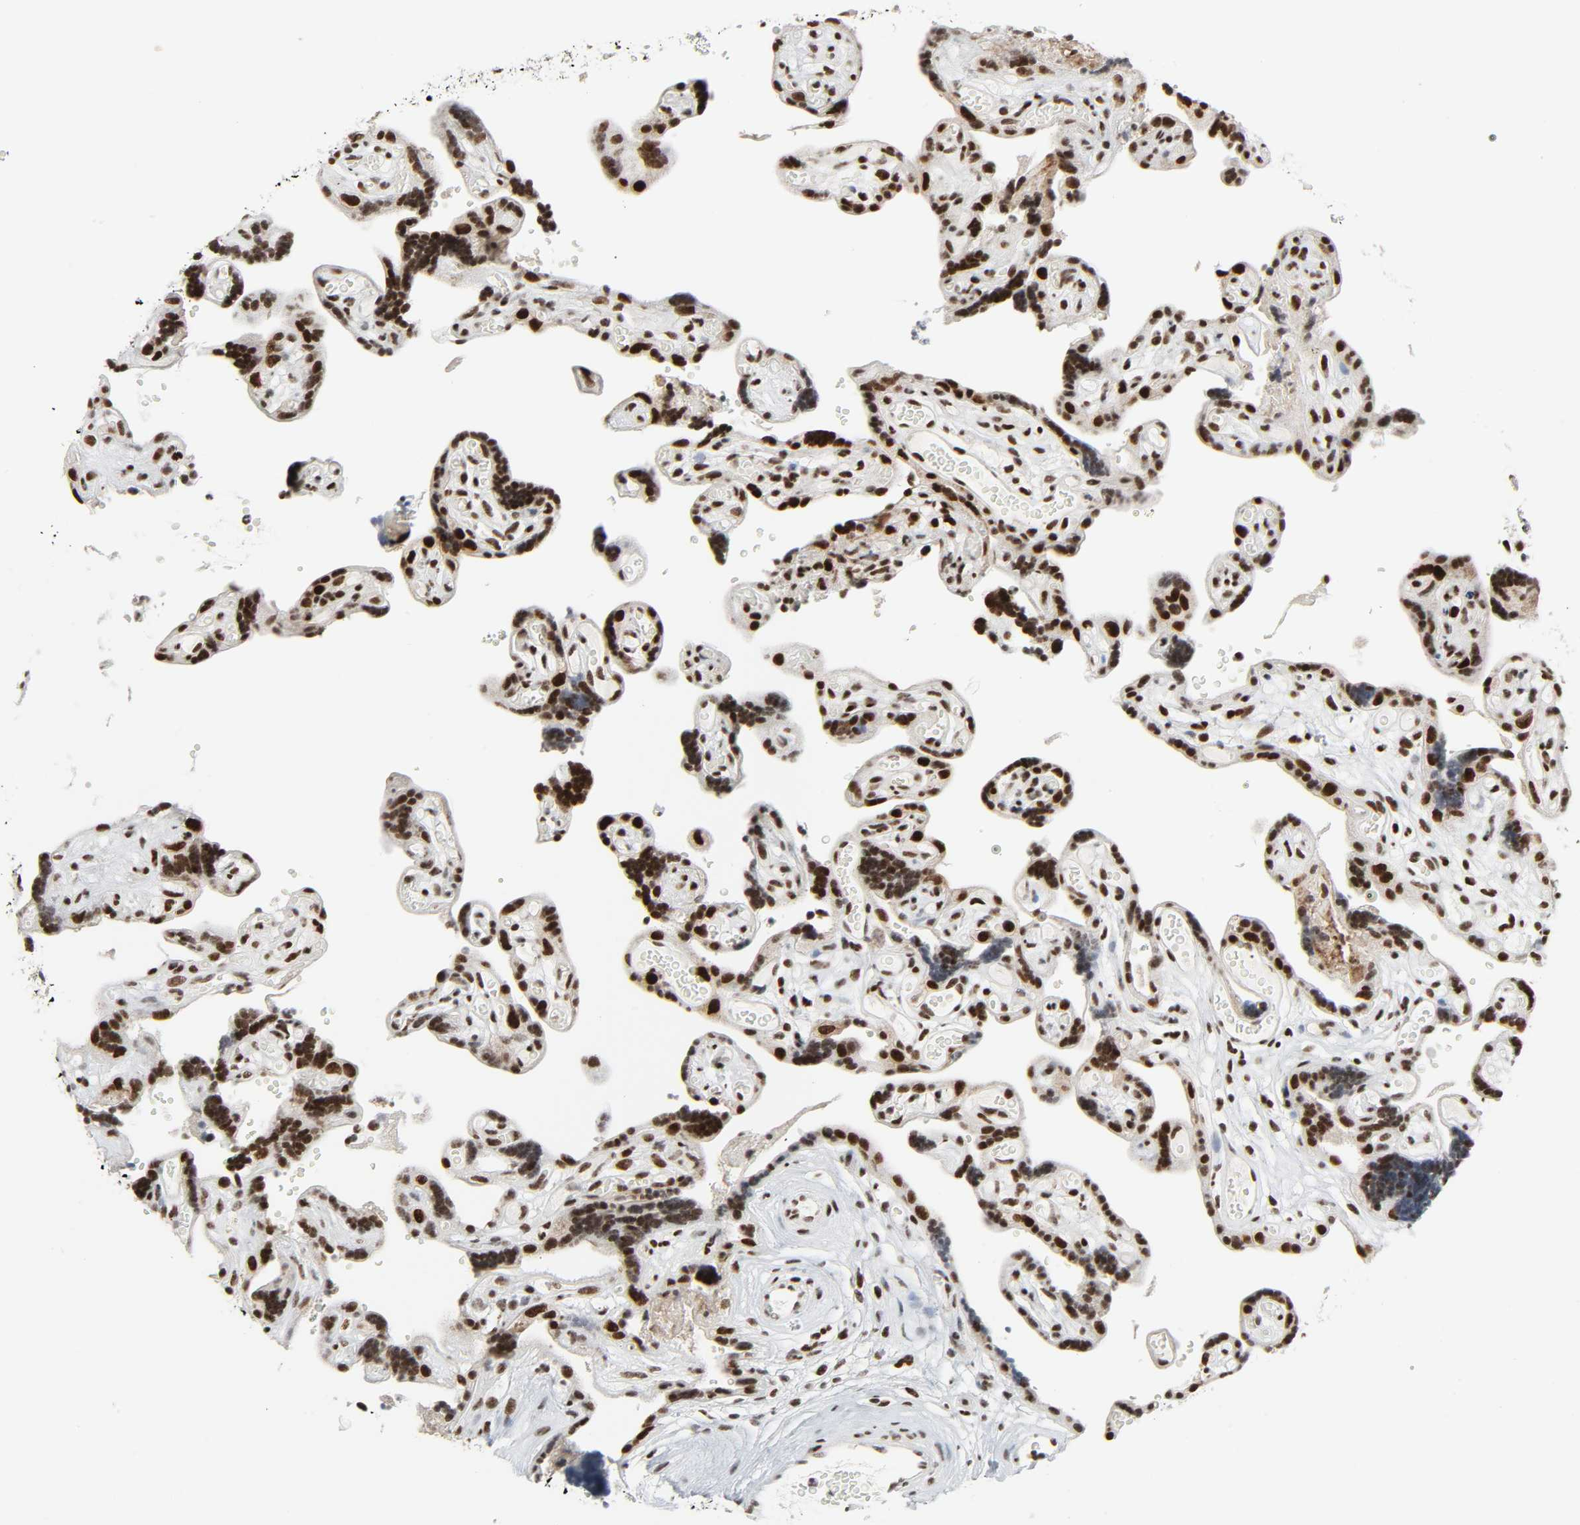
{"staining": {"intensity": "strong", "quantity": ">75%", "location": "nuclear"}, "tissue": "placenta", "cell_type": "Decidual cells", "image_type": "normal", "snomed": [{"axis": "morphology", "description": "Normal tissue, NOS"}, {"axis": "topography", "description": "Placenta"}], "caption": "Protein analysis of normal placenta displays strong nuclear positivity in approximately >75% of decidual cells. (IHC, brightfield microscopy, high magnification).", "gene": "CDK7", "patient": {"sex": "female", "age": 30}}